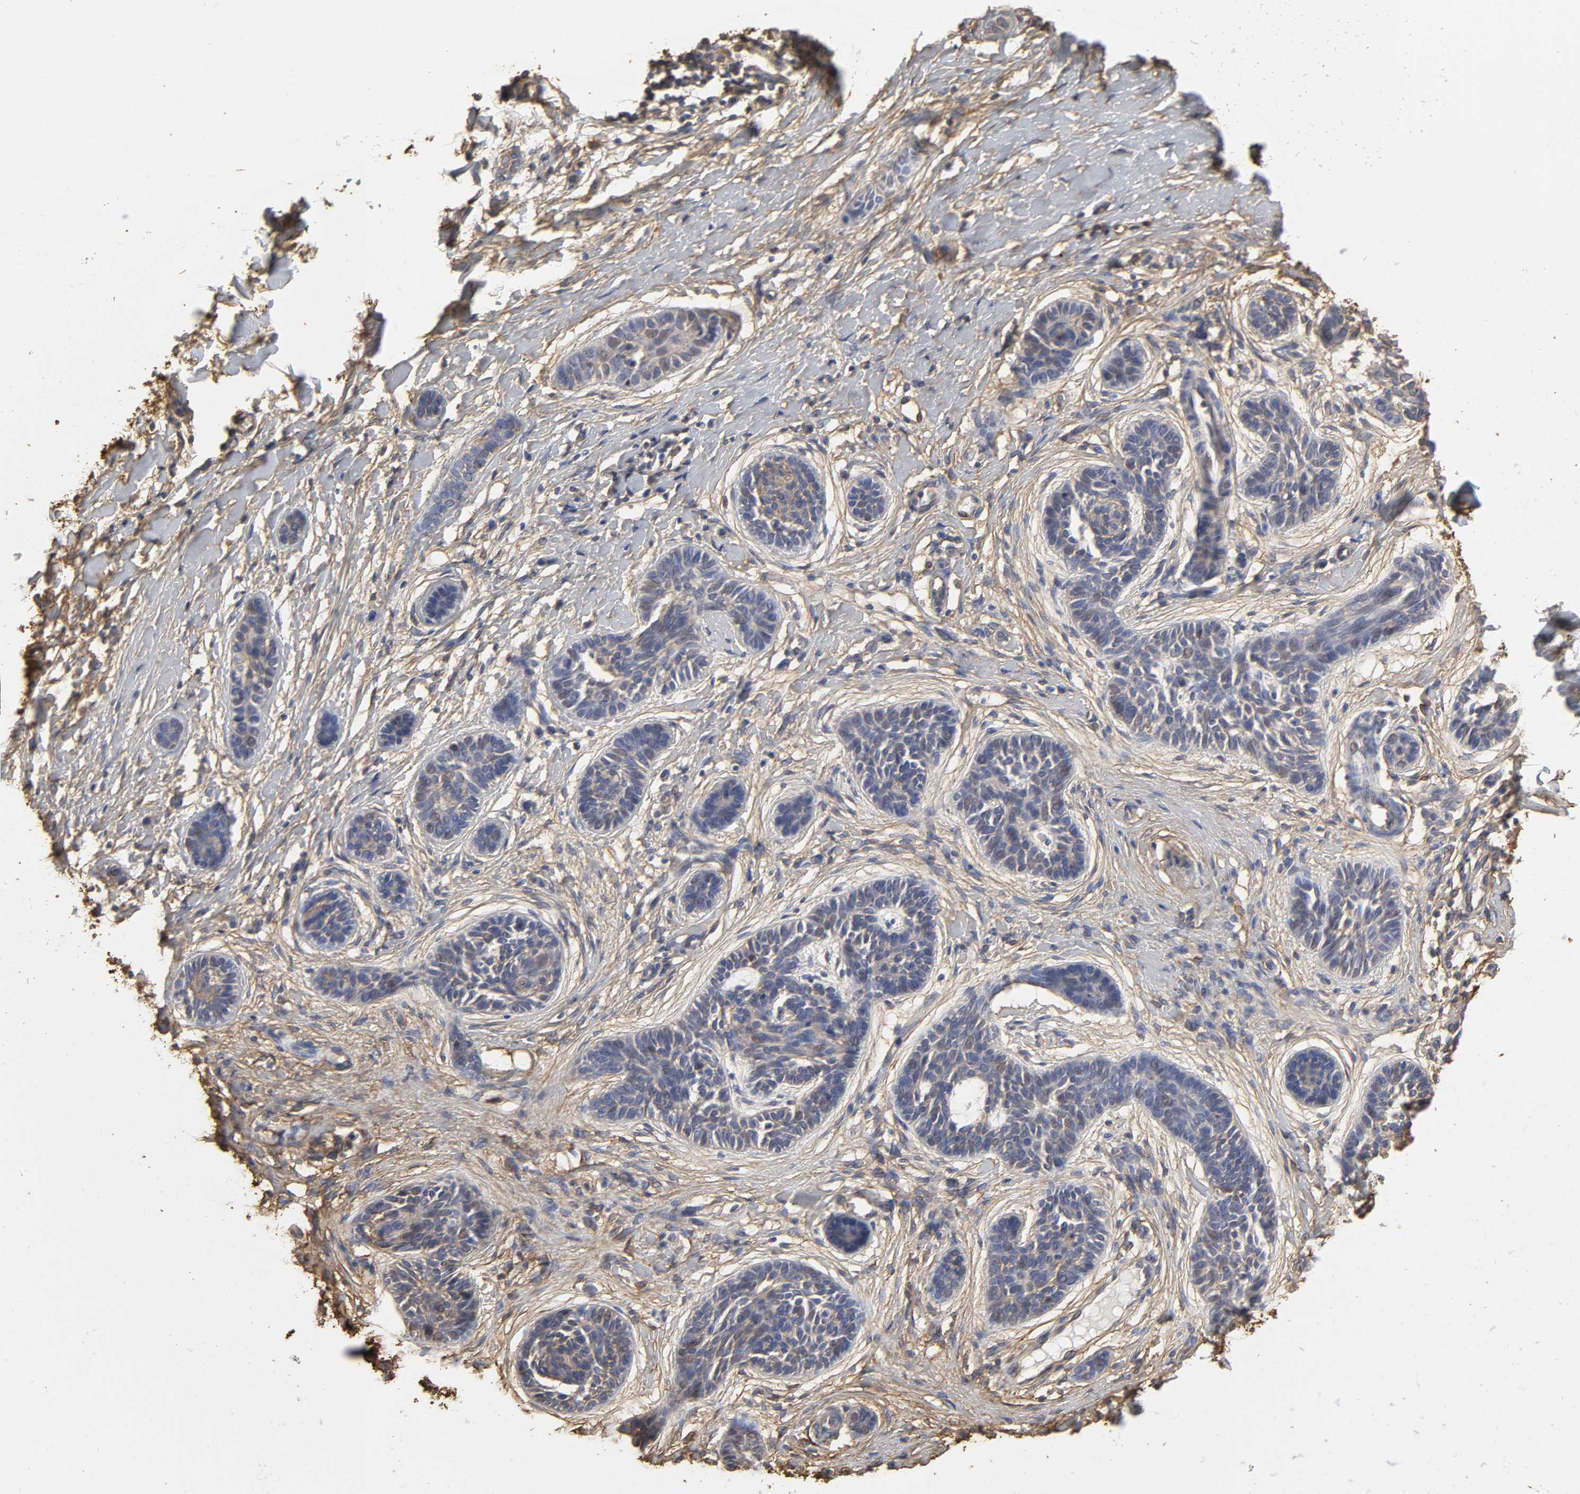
{"staining": {"intensity": "weak", "quantity": "<25%", "location": "cytoplasmic/membranous,nuclear"}, "tissue": "skin cancer", "cell_type": "Tumor cells", "image_type": "cancer", "snomed": [{"axis": "morphology", "description": "Normal tissue, NOS"}, {"axis": "morphology", "description": "Basal cell carcinoma"}, {"axis": "topography", "description": "Skin"}], "caption": "Human basal cell carcinoma (skin) stained for a protein using IHC reveals no expression in tumor cells.", "gene": "ANXA2", "patient": {"sex": "male", "age": 63}}